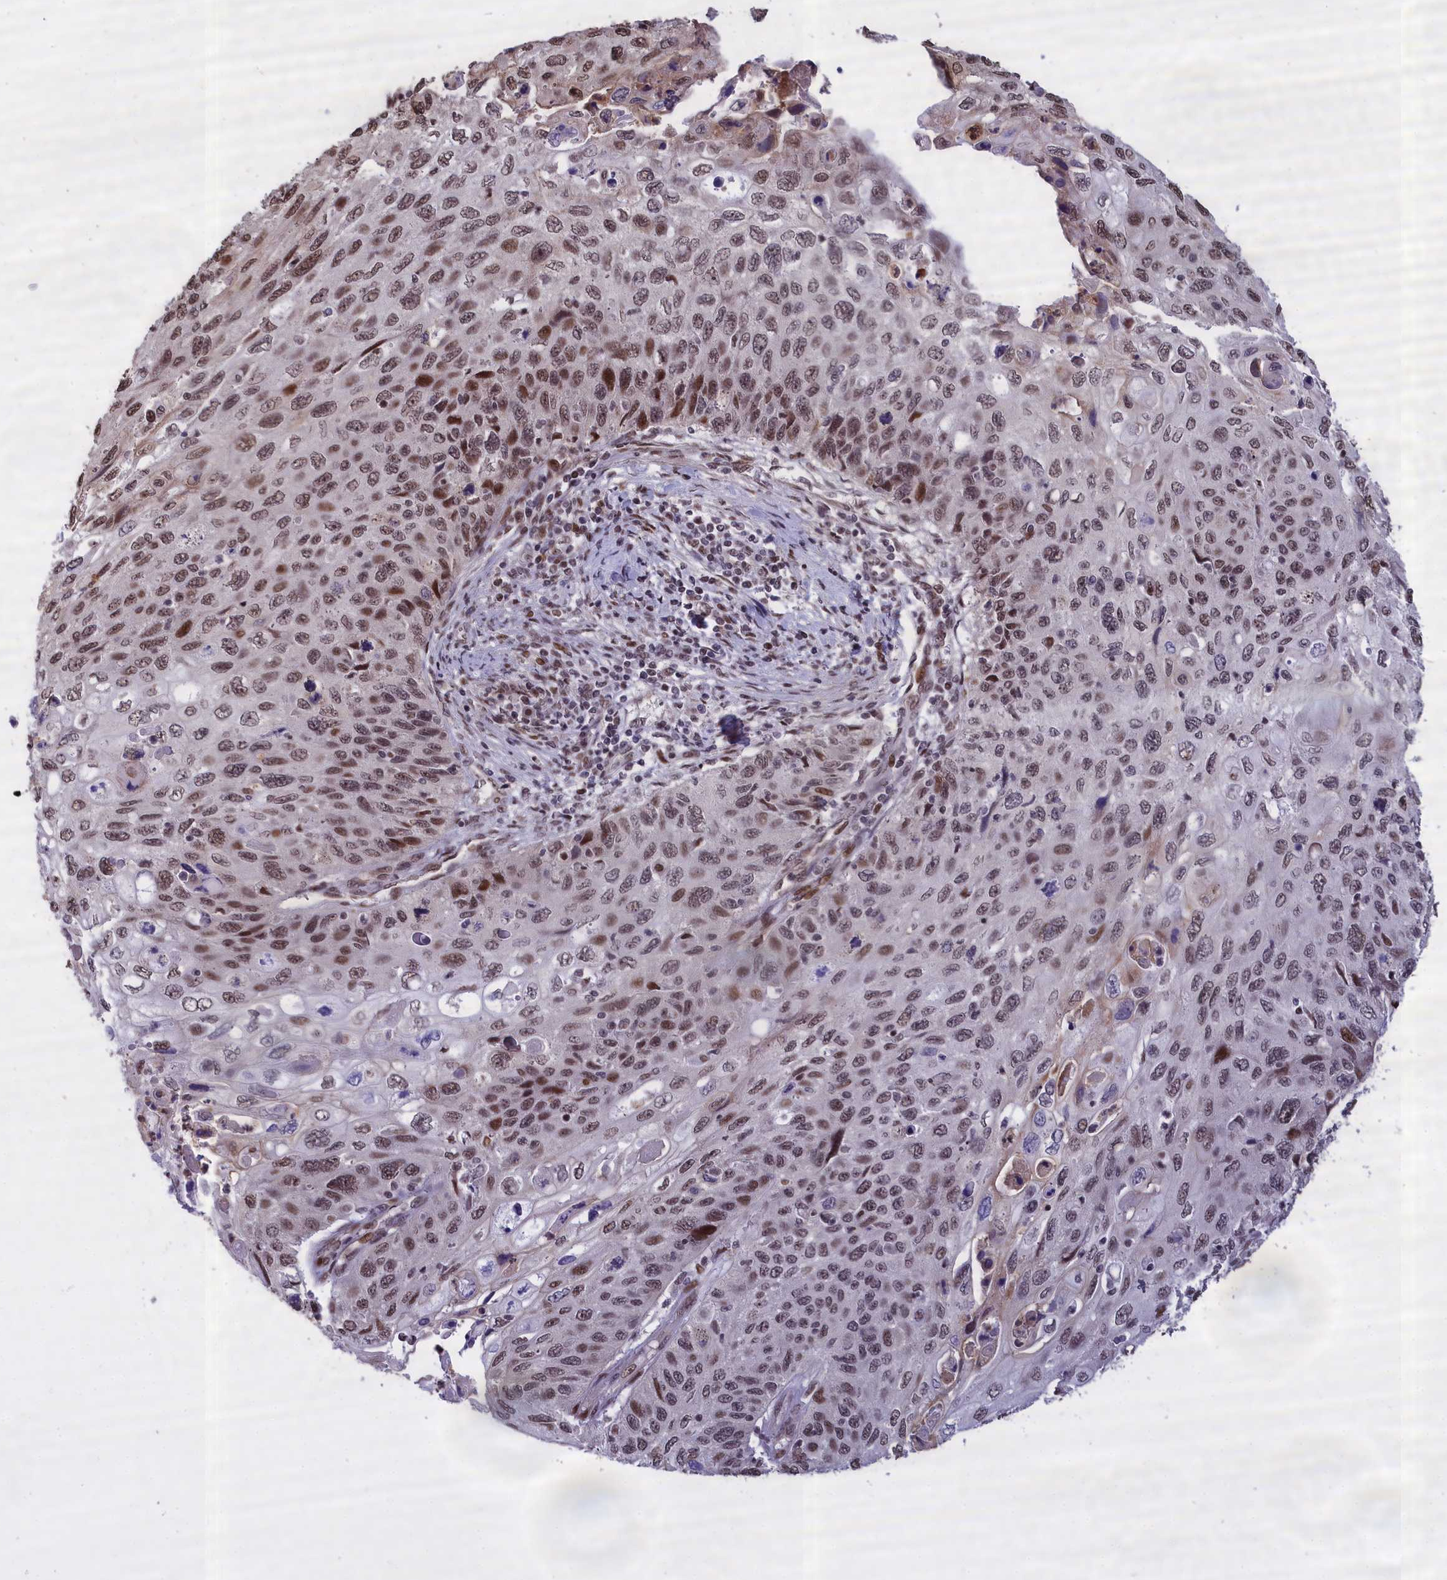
{"staining": {"intensity": "moderate", "quantity": "25%-75%", "location": "nuclear"}, "tissue": "cervical cancer", "cell_type": "Tumor cells", "image_type": "cancer", "snomed": [{"axis": "morphology", "description": "Squamous cell carcinoma, NOS"}, {"axis": "topography", "description": "Cervix"}], "caption": "Immunohistochemical staining of human cervical cancer (squamous cell carcinoma) displays moderate nuclear protein expression in approximately 25%-75% of tumor cells. (Brightfield microscopy of DAB IHC at high magnification).", "gene": "RELB", "patient": {"sex": "female", "age": 70}}